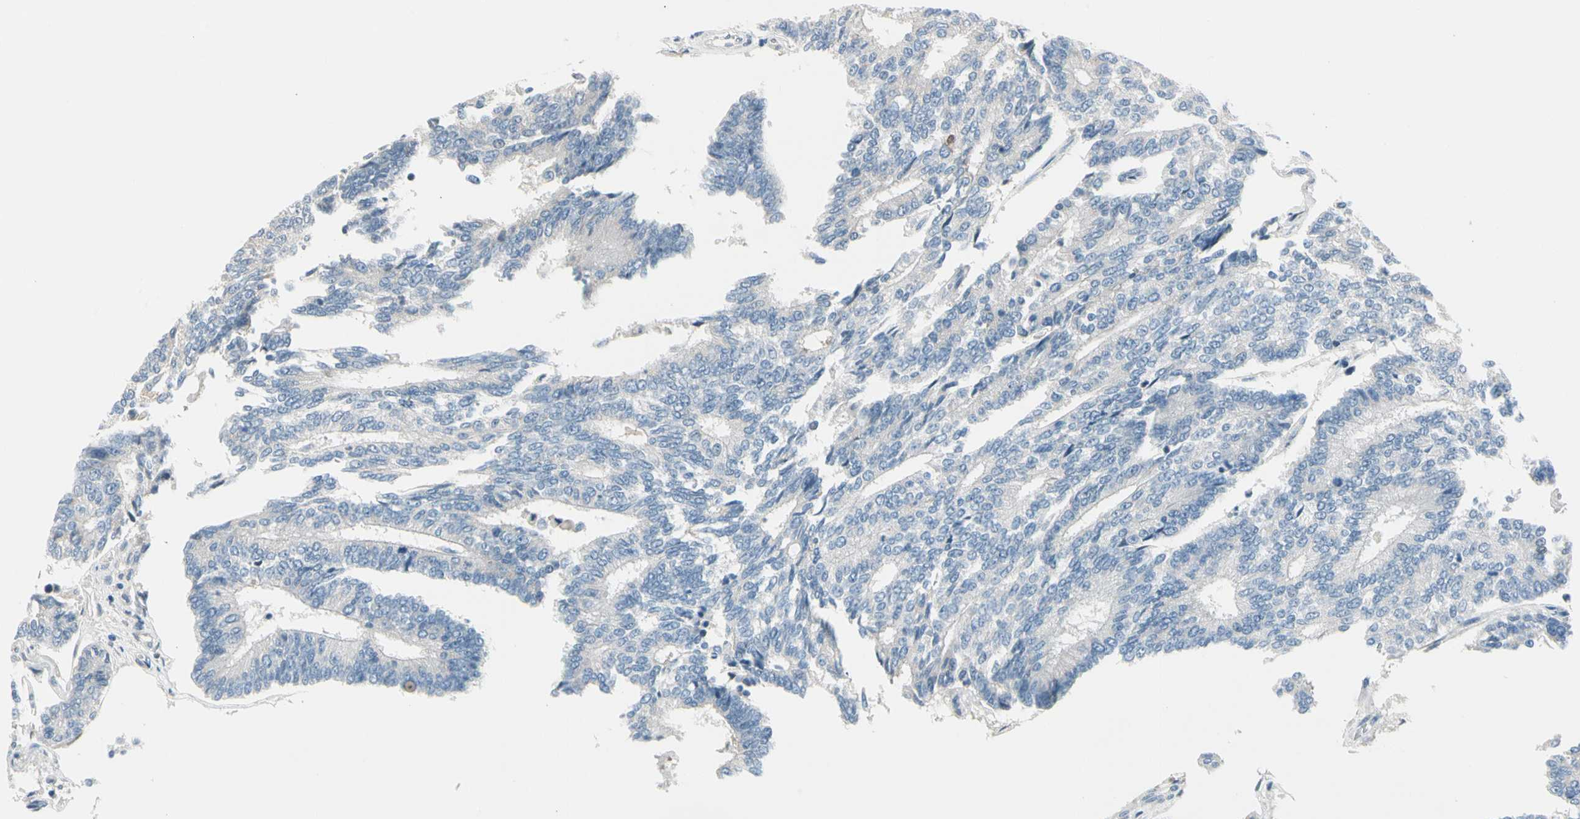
{"staining": {"intensity": "negative", "quantity": "none", "location": "none"}, "tissue": "prostate cancer", "cell_type": "Tumor cells", "image_type": "cancer", "snomed": [{"axis": "morphology", "description": "Adenocarcinoma, High grade"}, {"axis": "topography", "description": "Prostate"}], "caption": "An immunohistochemistry (IHC) photomicrograph of high-grade adenocarcinoma (prostate) is shown. There is no staining in tumor cells of high-grade adenocarcinoma (prostate).", "gene": "STK40", "patient": {"sex": "male", "age": 55}}